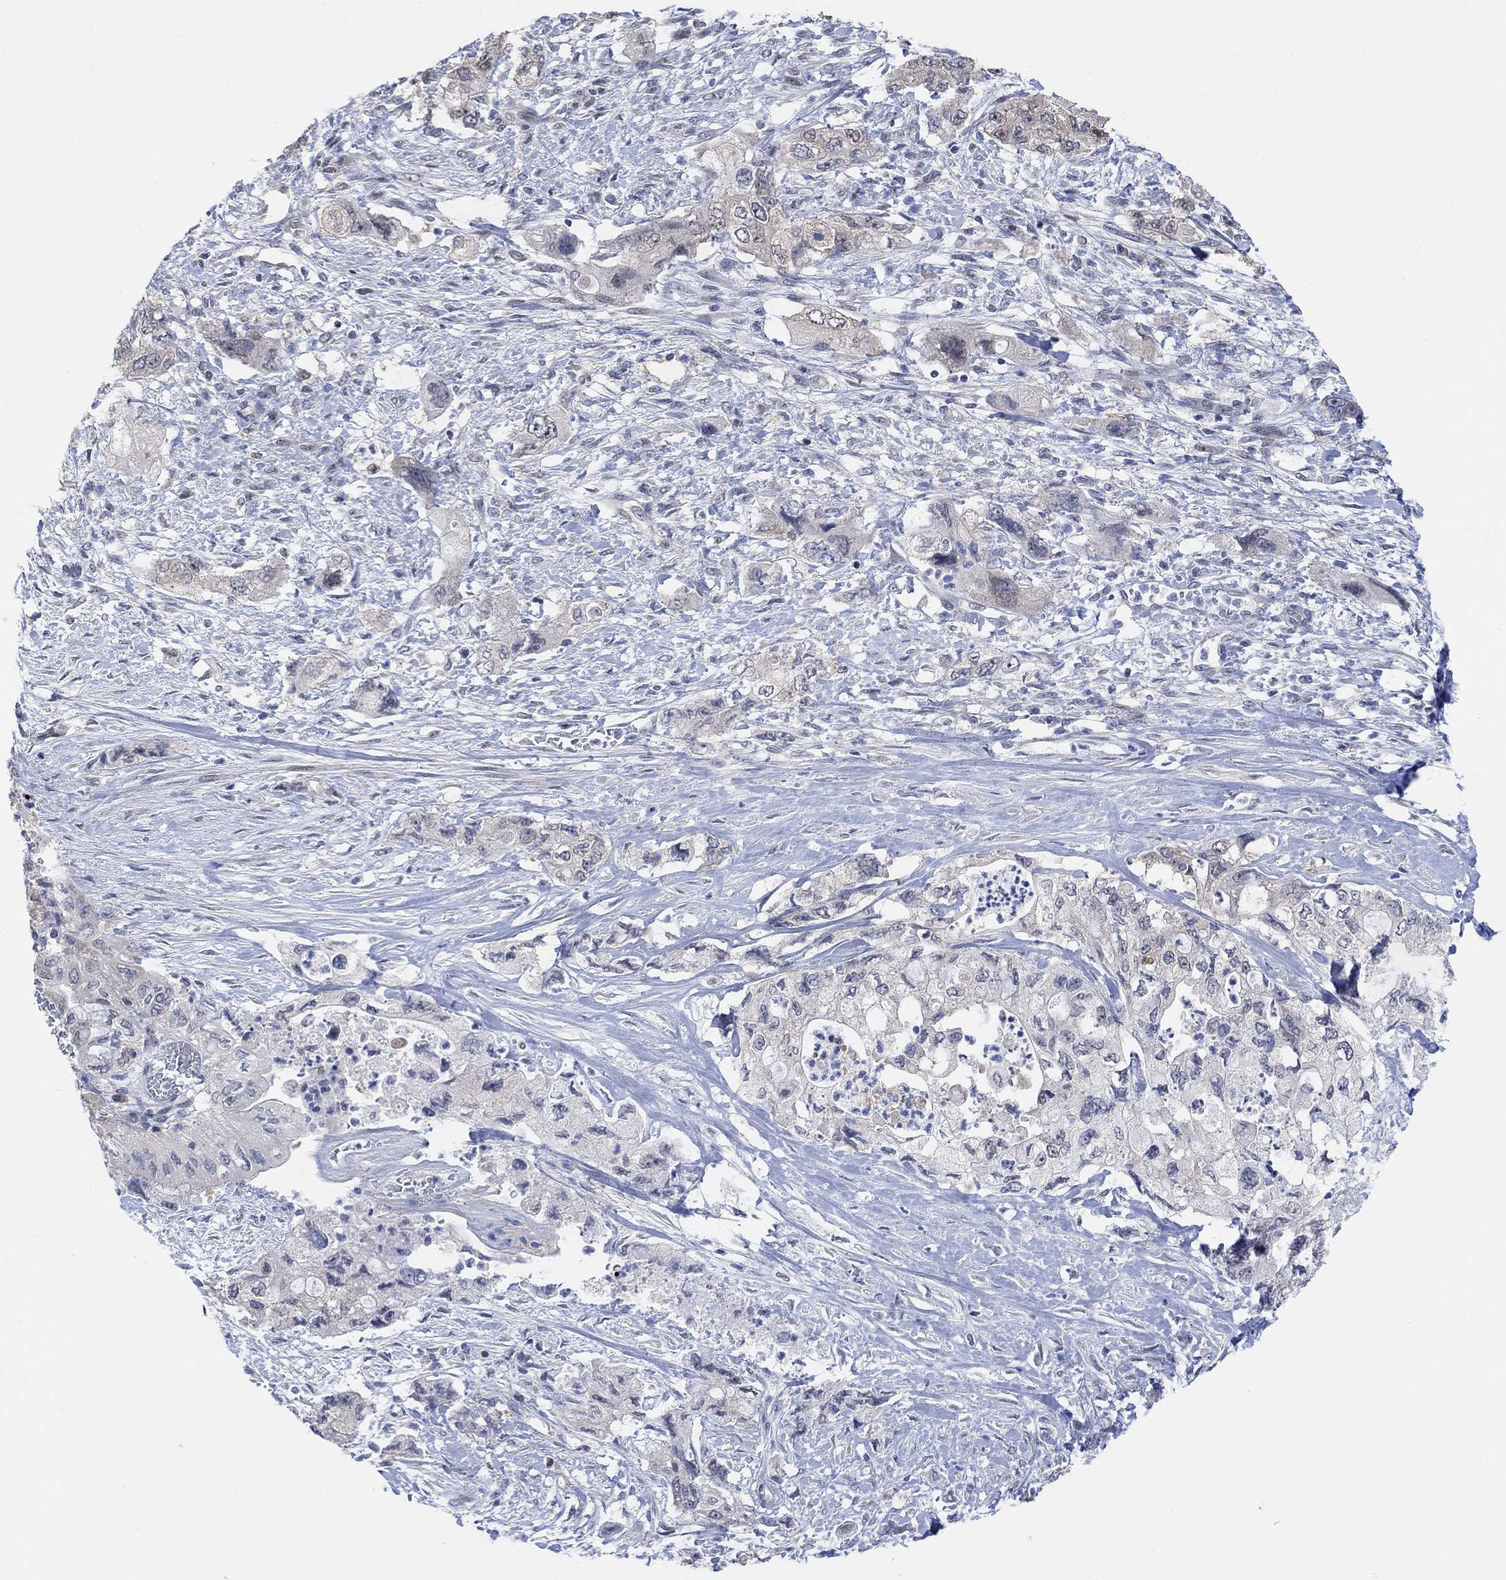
{"staining": {"intensity": "negative", "quantity": "none", "location": "none"}, "tissue": "pancreatic cancer", "cell_type": "Tumor cells", "image_type": "cancer", "snomed": [{"axis": "morphology", "description": "Adenocarcinoma, NOS"}, {"axis": "topography", "description": "Pancreas"}], "caption": "Image shows no significant protein positivity in tumor cells of pancreatic cancer. (IHC, brightfield microscopy, high magnification).", "gene": "CNTF", "patient": {"sex": "female", "age": 73}}